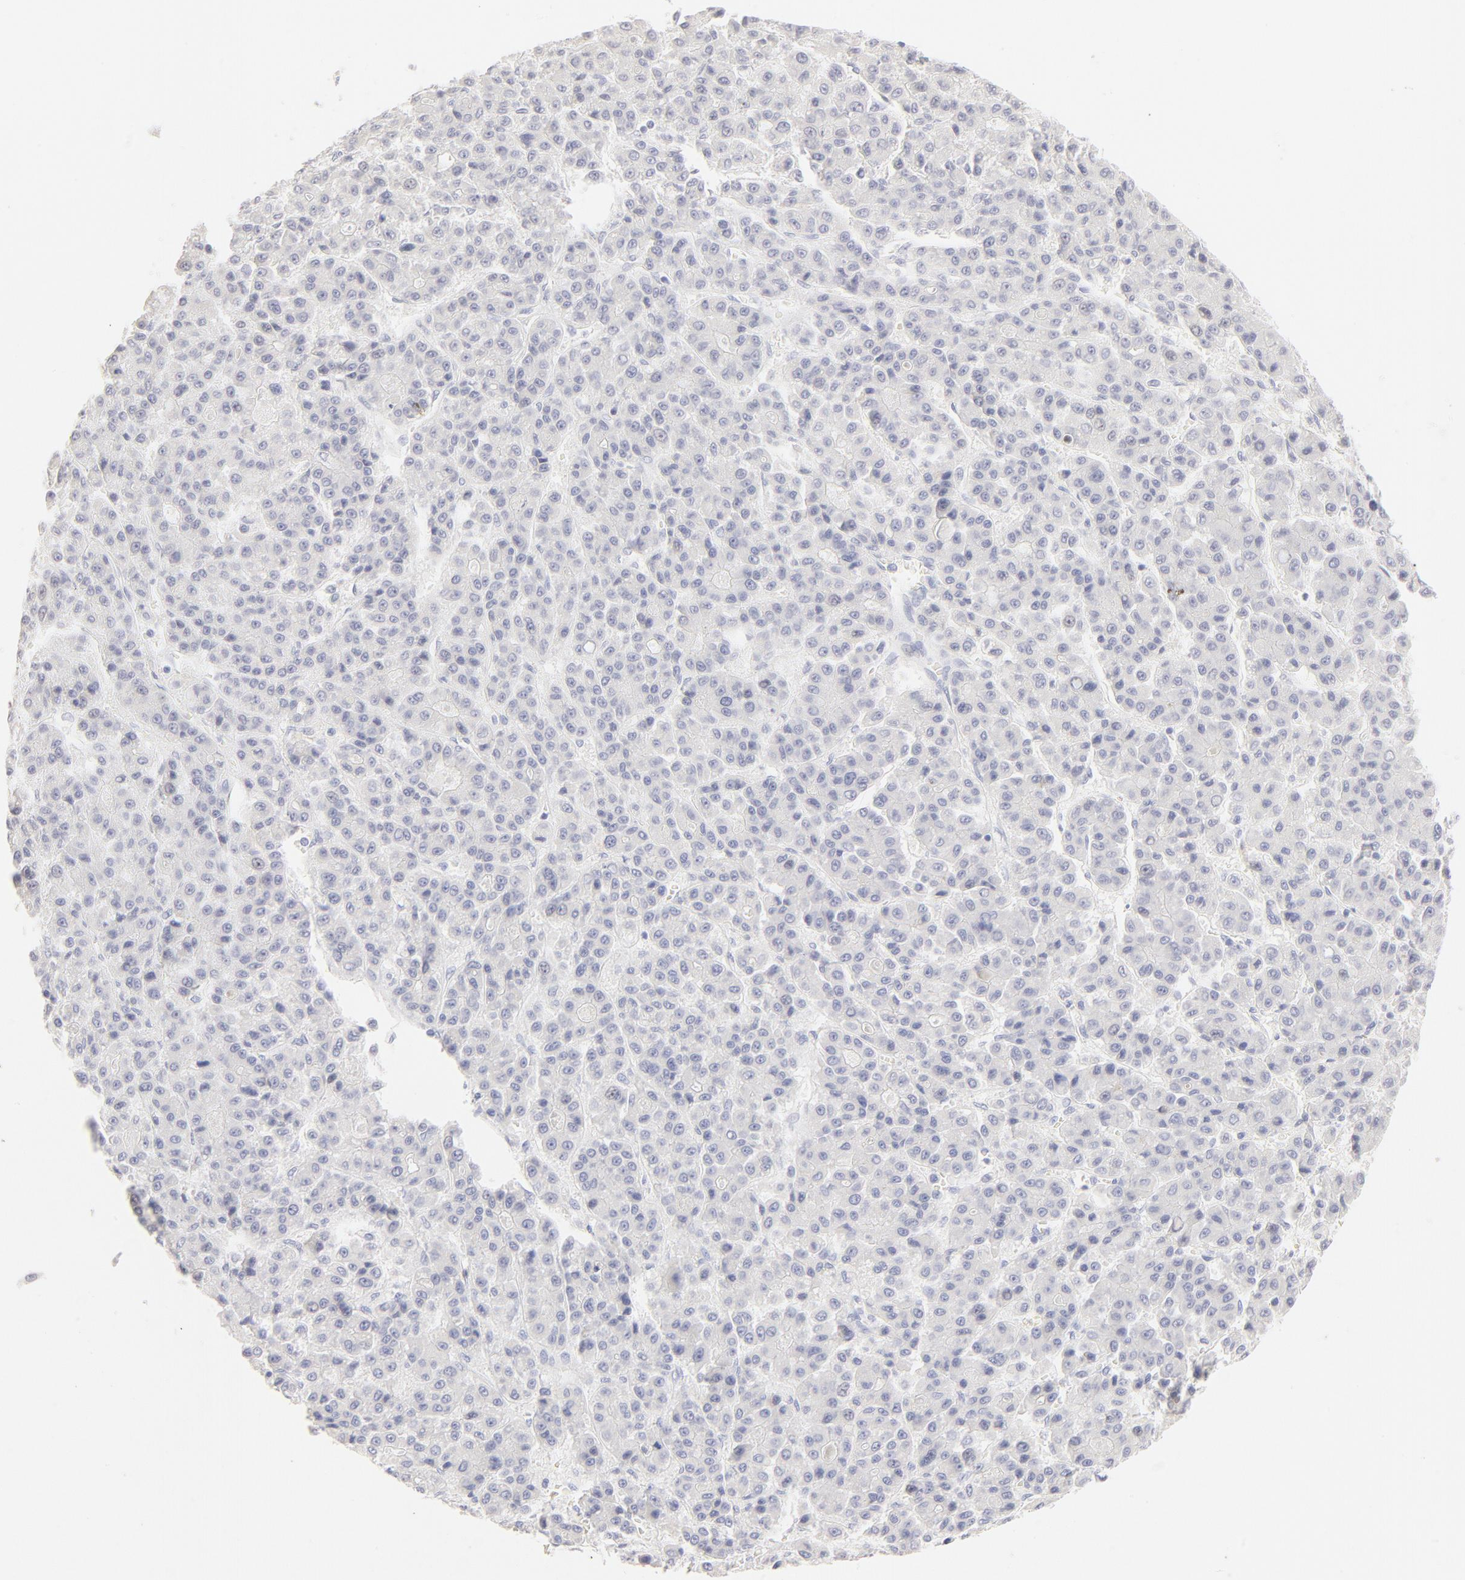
{"staining": {"intensity": "negative", "quantity": "none", "location": "none"}, "tissue": "liver cancer", "cell_type": "Tumor cells", "image_type": "cancer", "snomed": [{"axis": "morphology", "description": "Carcinoma, Hepatocellular, NOS"}, {"axis": "topography", "description": "Liver"}], "caption": "IHC photomicrograph of hepatocellular carcinoma (liver) stained for a protein (brown), which exhibits no positivity in tumor cells.", "gene": "ELF3", "patient": {"sex": "male", "age": 70}}